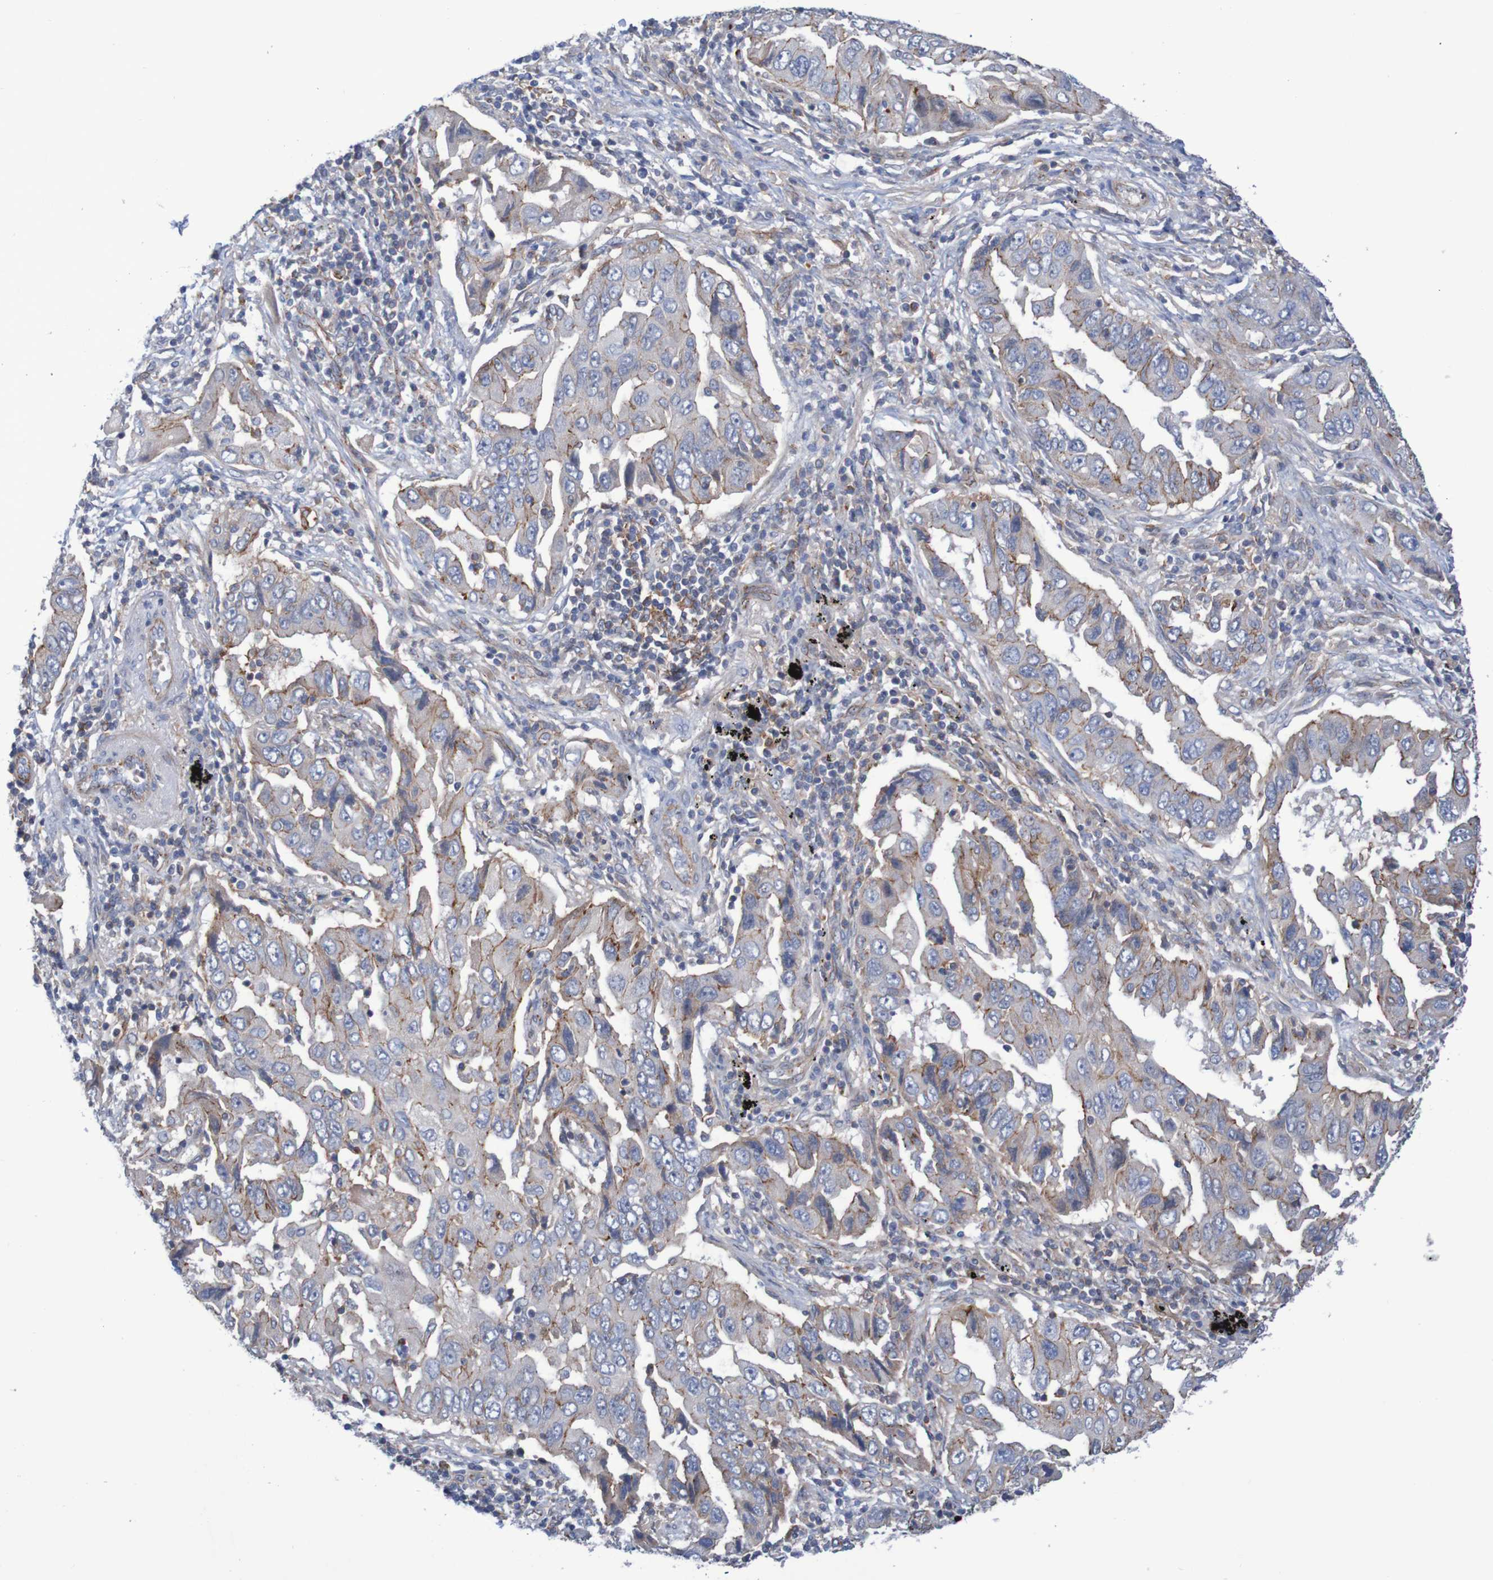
{"staining": {"intensity": "moderate", "quantity": "<25%", "location": "cytoplasmic/membranous"}, "tissue": "lung cancer", "cell_type": "Tumor cells", "image_type": "cancer", "snomed": [{"axis": "morphology", "description": "Adenocarcinoma, NOS"}, {"axis": "topography", "description": "Lung"}], "caption": "The image demonstrates staining of lung cancer (adenocarcinoma), revealing moderate cytoplasmic/membranous protein staining (brown color) within tumor cells. The staining was performed using DAB (3,3'-diaminobenzidine) to visualize the protein expression in brown, while the nuclei were stained in blue with hematoxylin (Magnification: 20x).", "gene": "NECTIN2", "patient": {"sex": "female", "age": 65}}